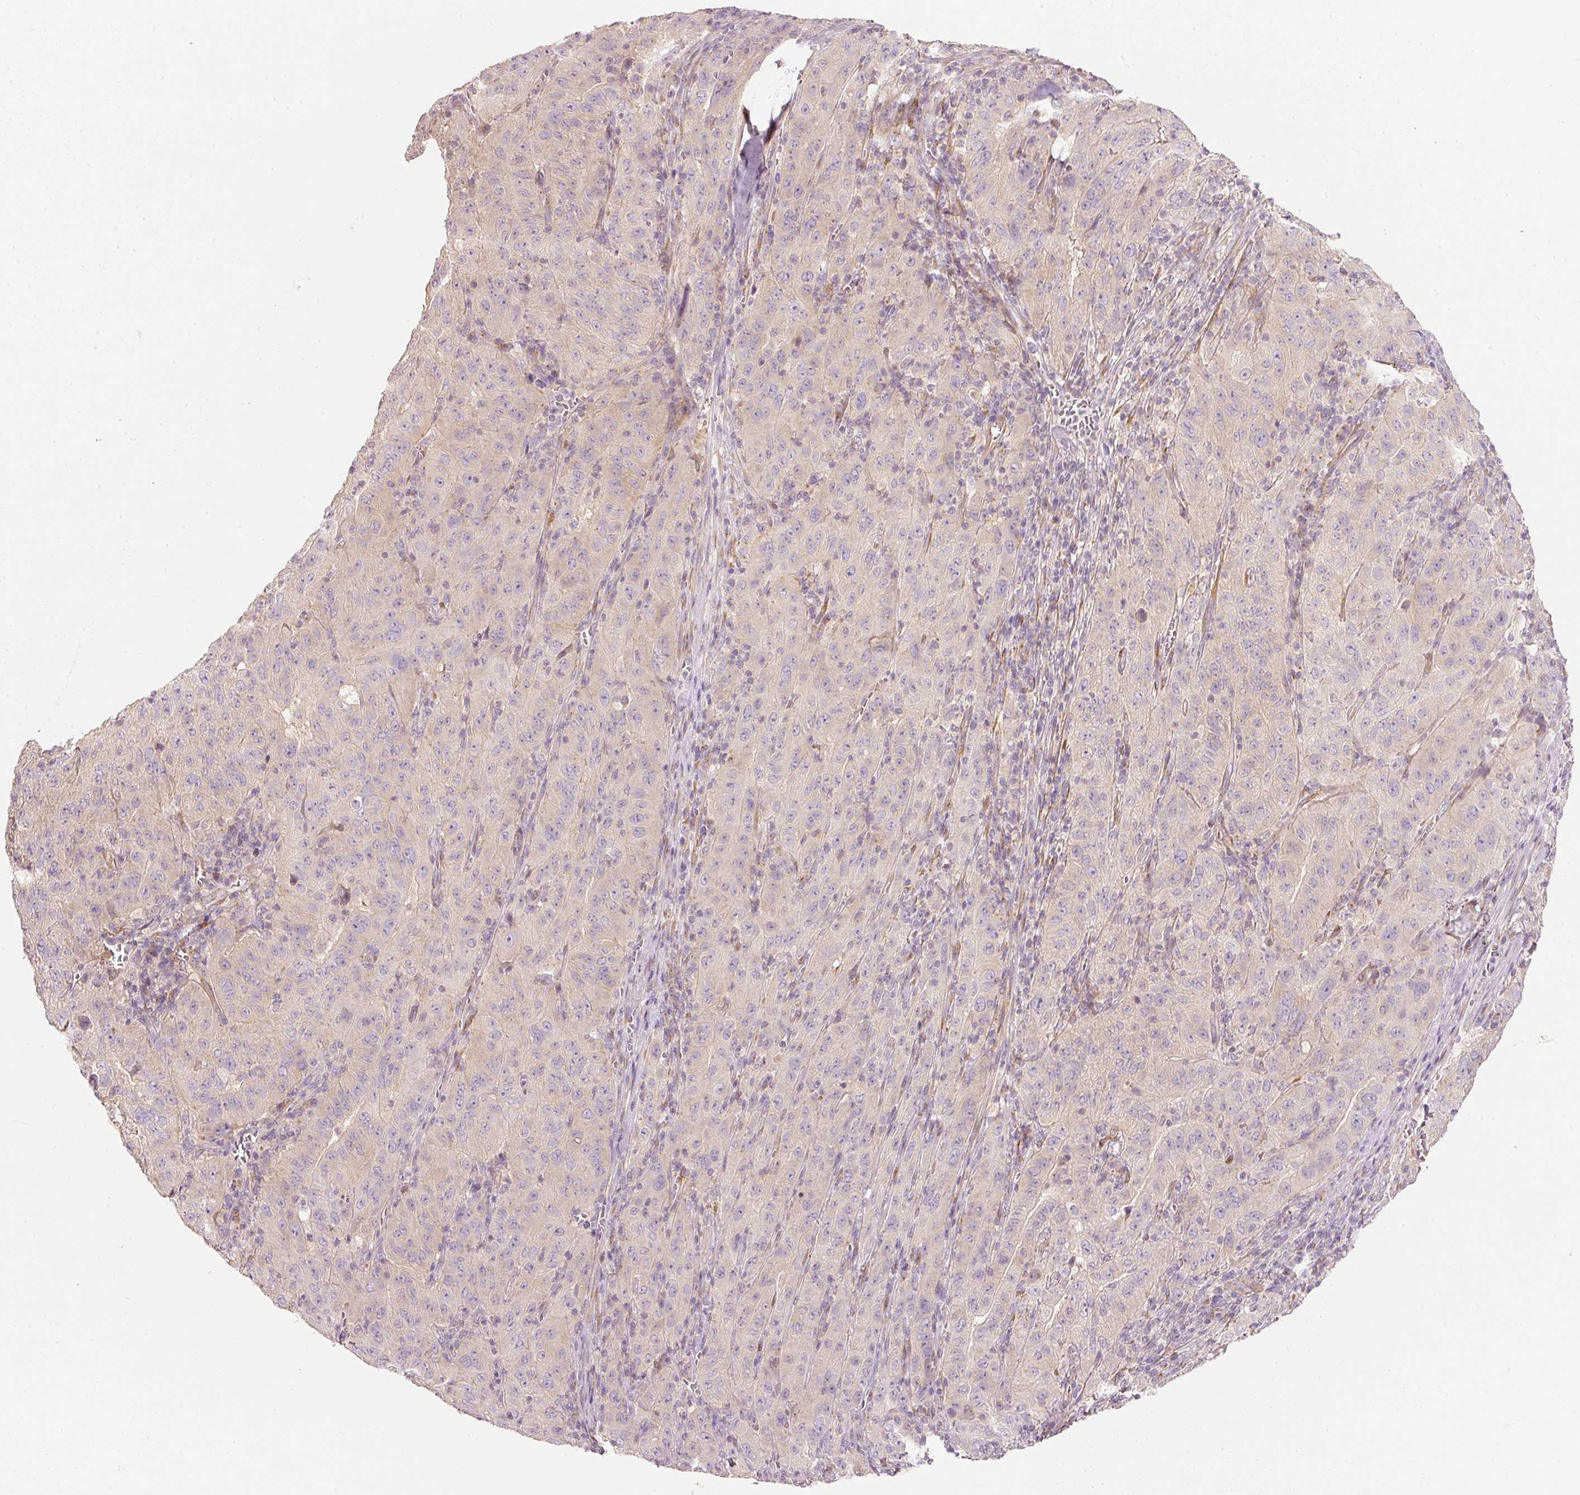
{"staining": {"intensity": "weak", "quantity": "<25%", "location": "cytoplasmic/membranous"}, "tissue": "pancreatic cancer", "cell_type": "Tumor cells", "image_type": "cancer", "snomed": [{"axis": "morphology", "description": "Adenocarcinoma, NOS"}, {"axis": "topography", "description": "Pancreas"}], "caption": "Human pancreatic adenocarcinoma stained for a protein using immunohistochemistry (IHC) demonstrates no positivity in tumor cells.", "gene": "RNF167", "patient": {"sex": "male", "age": 63}}